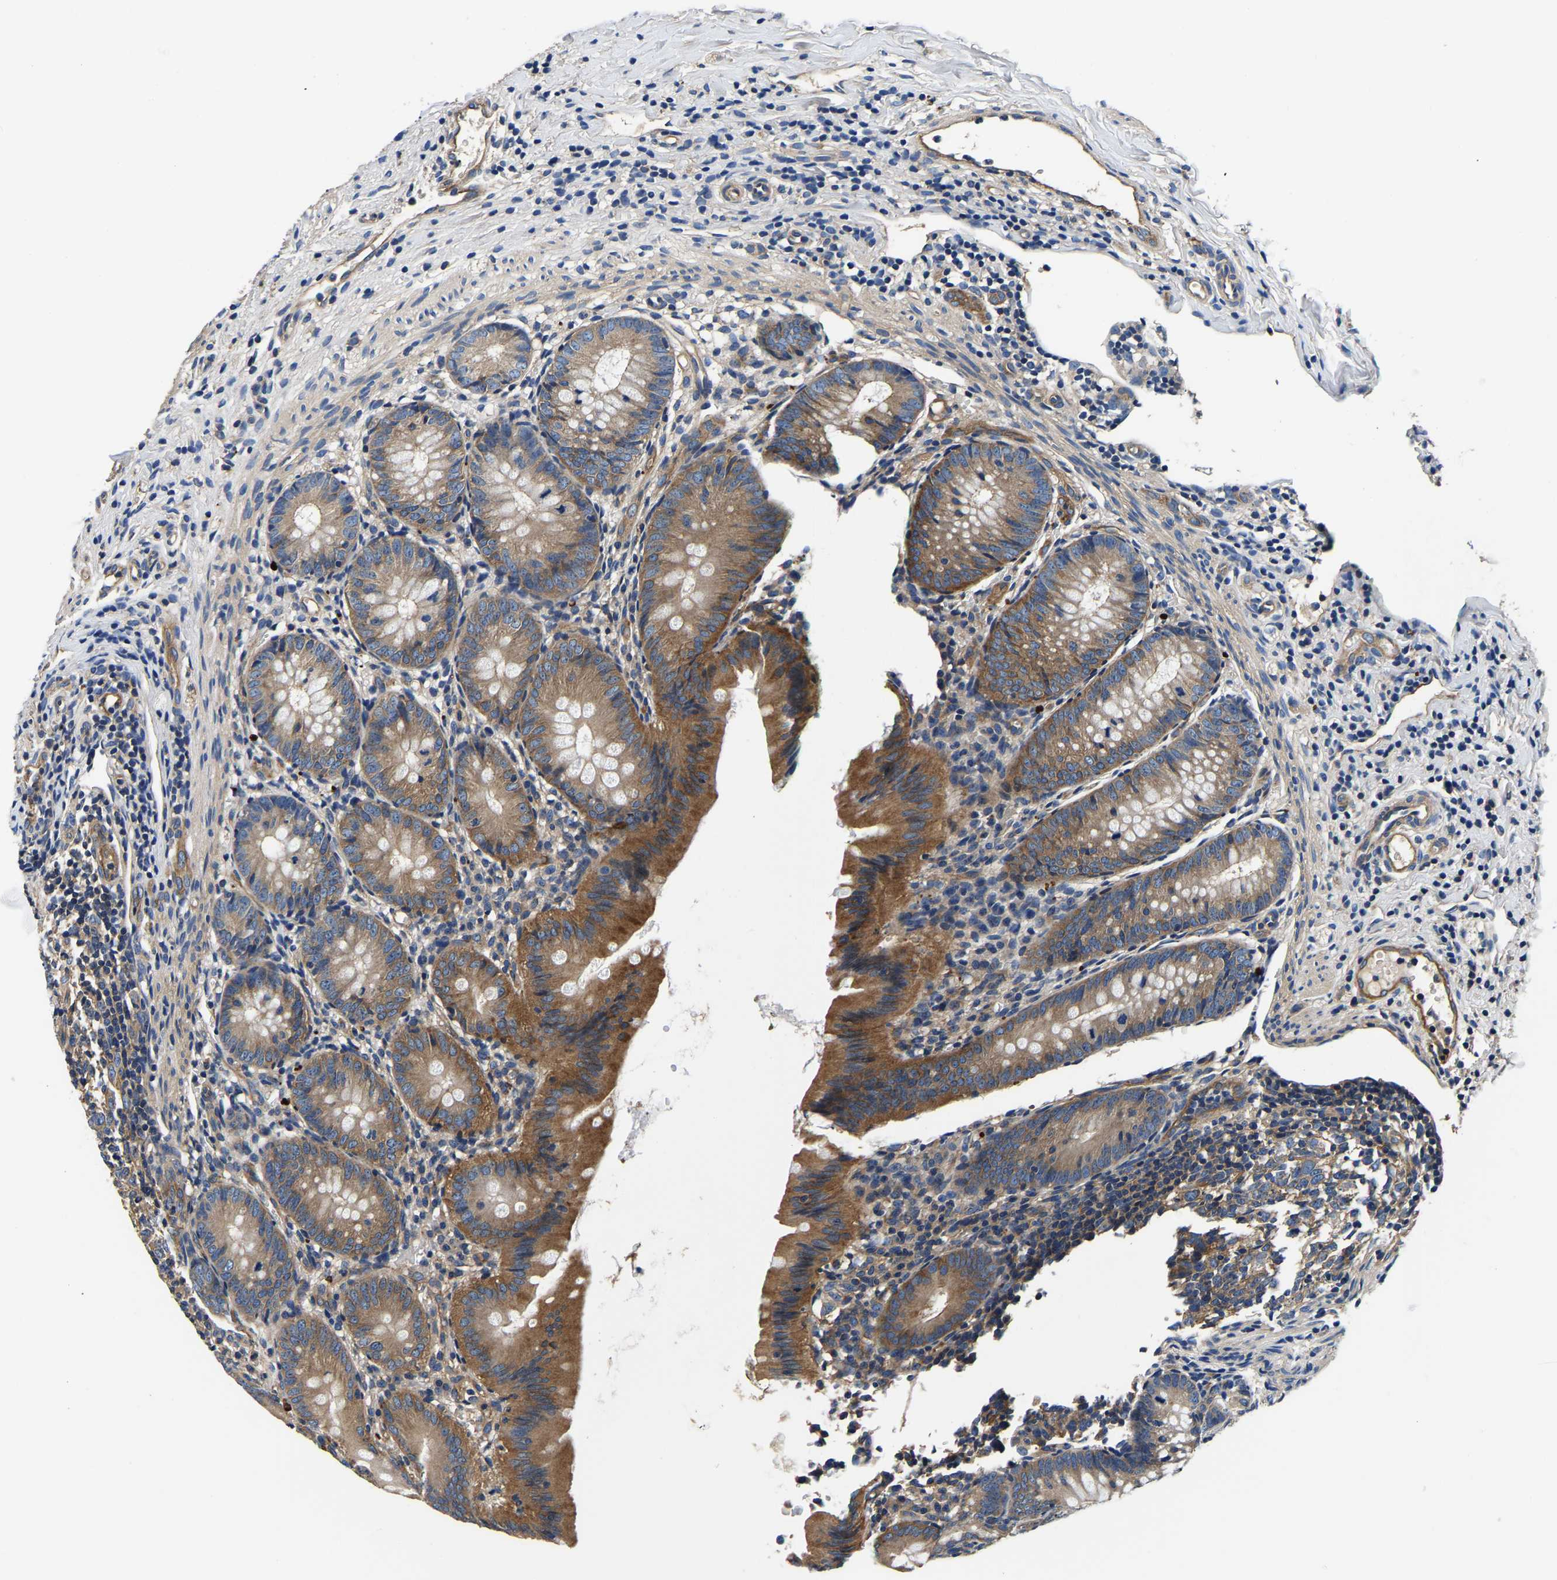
{"staining": {"intensity": "moderate", "quantity": ">75%", "location": "cytoplasmic/membranous"}, "tissue": "appendix", "cell_type": "Glandular cells", "image_type": "normal", "snomed": [{"axis": "morphology", "description": "Normal tissue, NOS"}, {"axis": "topography", "description": "Appendix"}], "caption": "Moderate cytoplasmic/membranous protein expression is identified in approximately >75% of glandular cells in appendix. (Stains: DAB in brown, nuclei in blue, Microscopy: brightfield microscopy at high magnification).", "gene": "SH3GLB1", "patient": {"sex": "male", "age": 1}}